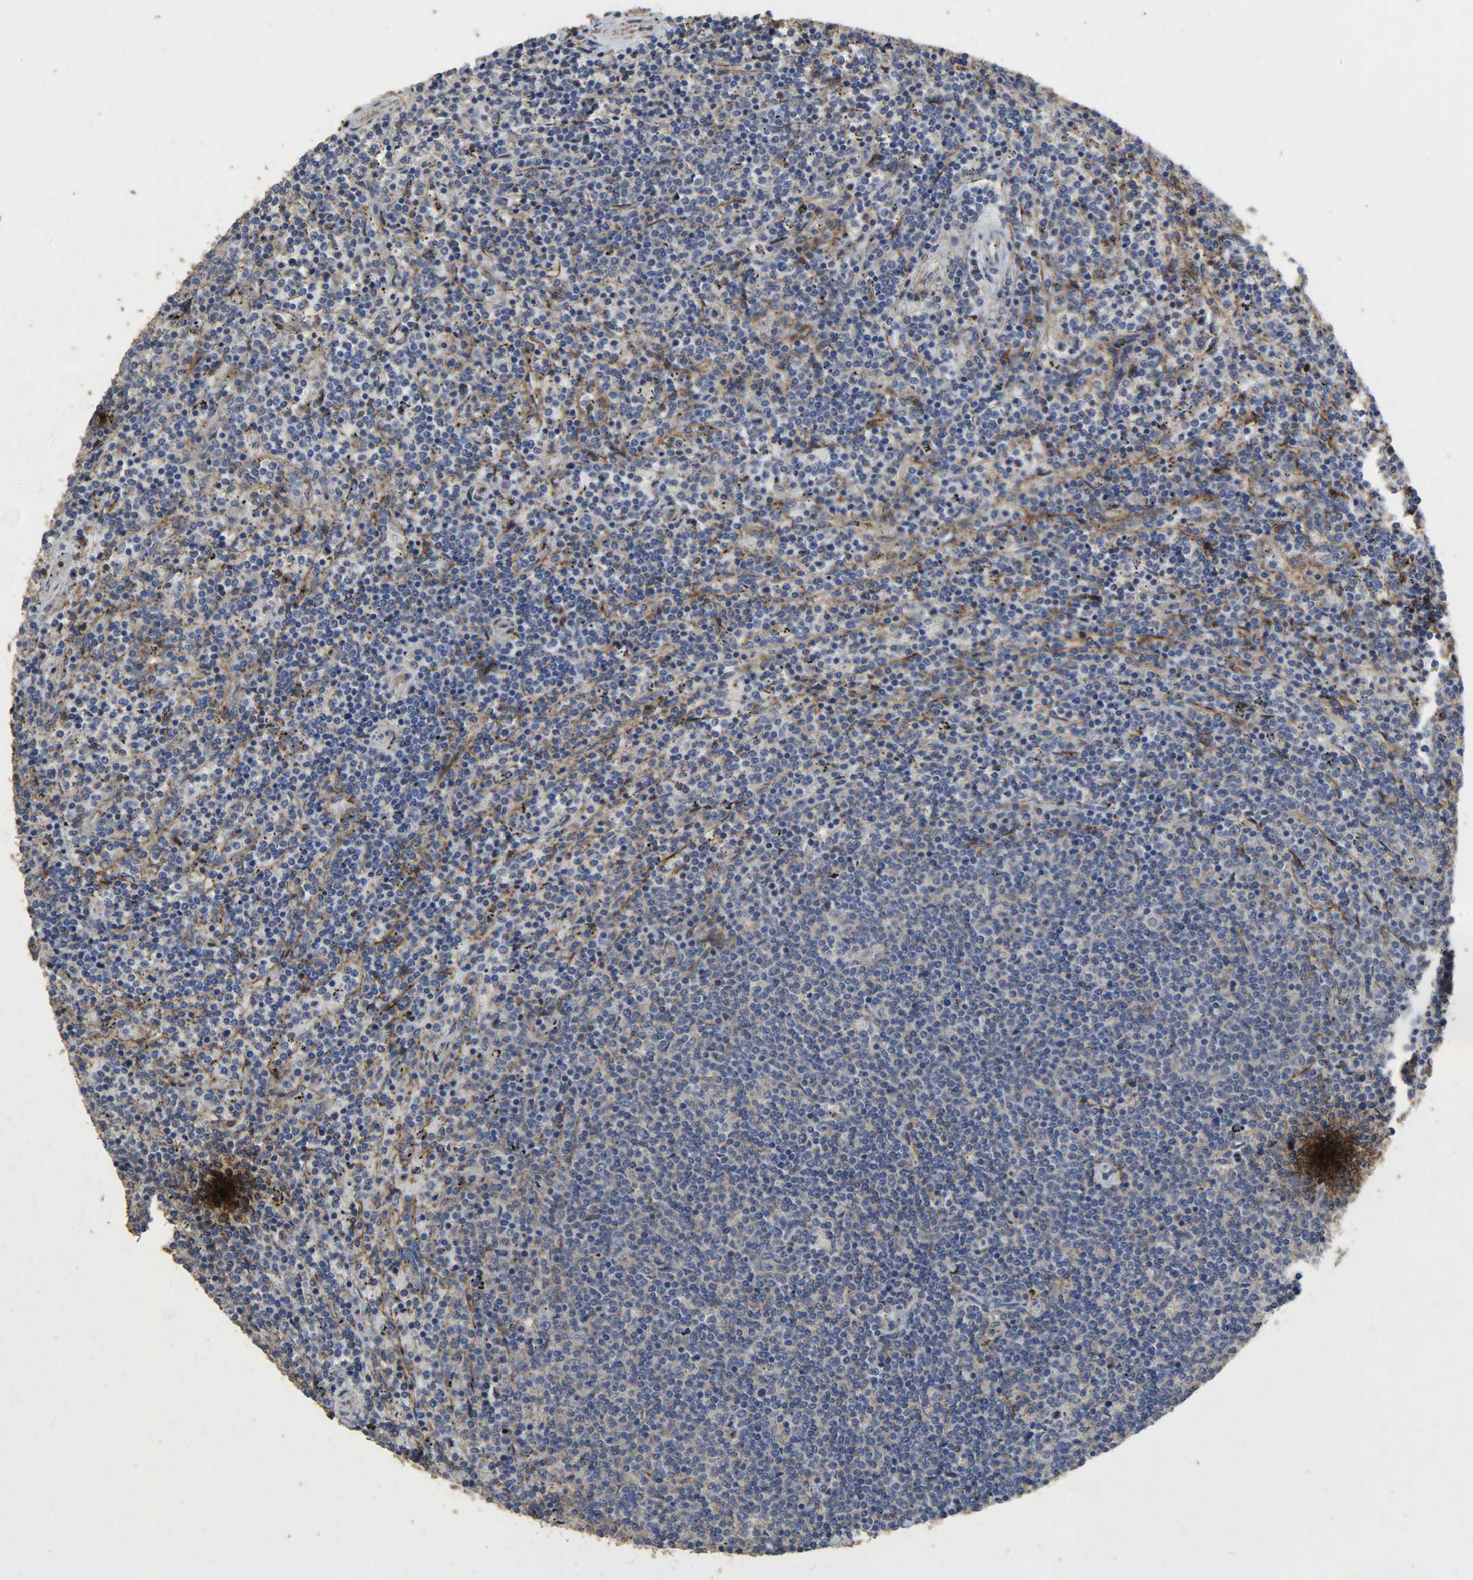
{"staining": {"intensity": "negative", "quantity": "none", "location": "none"}, "tissue": "lymphoma", "cell_type": "Tumor cells", "image_type": "cancer", "snomed": [{"axis": "morphology", "description": "Malignant lymphoma, non-Hodgkin's type, Low grade"}, {"axis": "topography", "description": "Spleen"}], "caption": "High magnification brightfield microscopy of low-grade malignant lymphoma, non-Hodgkin's type stained with DAB (brown) and counterstained with hematoxylin (blue): tumor cells show no significant staining.", "gene": "TPM4", "patient": {"sex": "female", "age": 50}}